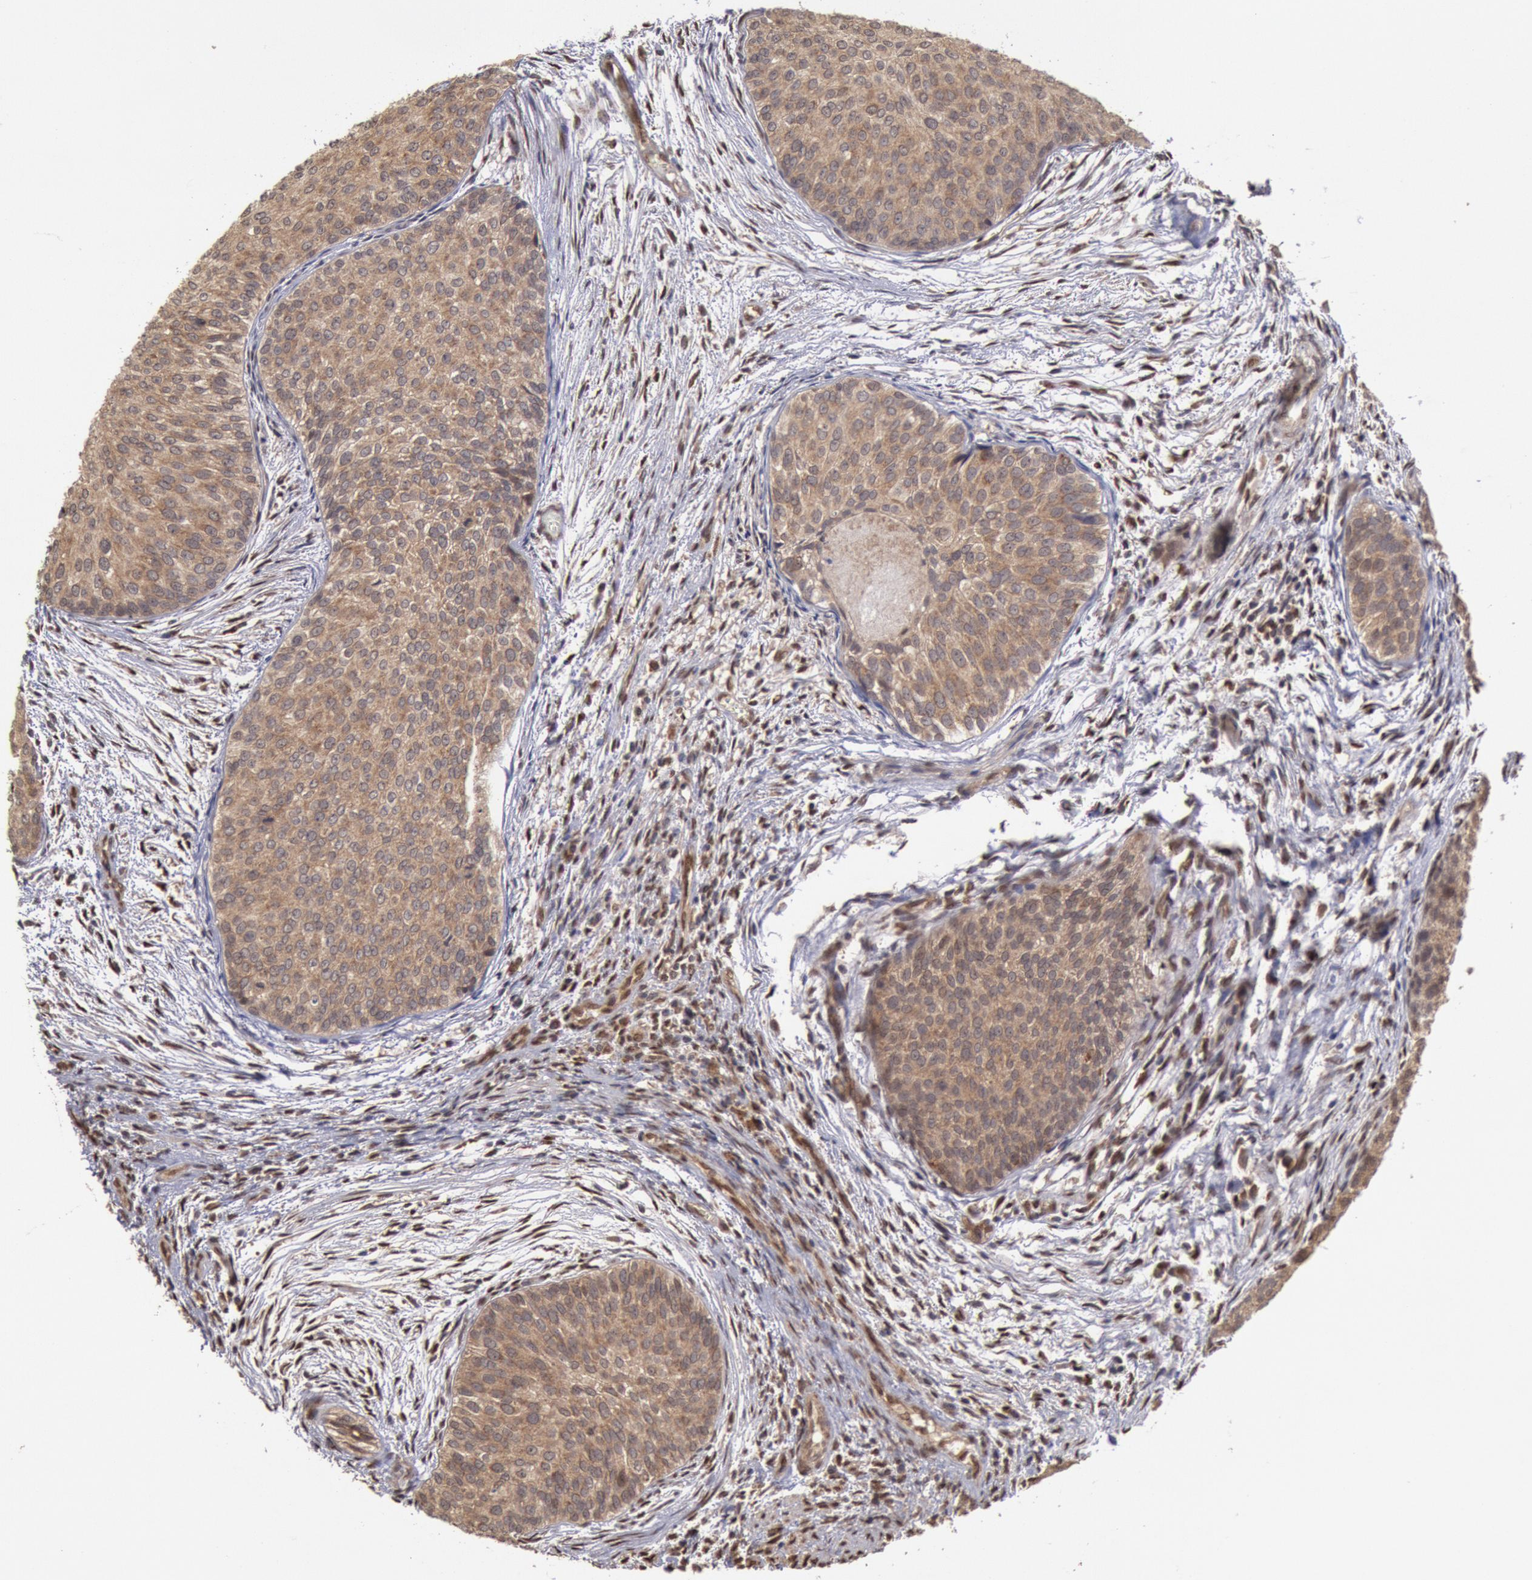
{"staining": {"intensity": "moderate", "quantity": ">75%", "location": "cytoplasmic/membranous"}, "tissue": "urothelial cancer", "cell_type": "Tumor cells", "image_type": "cancer", "snomed": [{"axis": "morphology", "description": "Urothelial carcinoma, Low grade"}, {"axis": "topography", "description": "Urinary bladder"}], "caption": "This image reveals immunohistochemistry staining of human urothelial carcinoma (low-grade), with medium moderate cytoplasmic/membranous expression in about >75% of tumor cells.", "gene": "STX17", "patient": {"sex": "male", "age": 84}}